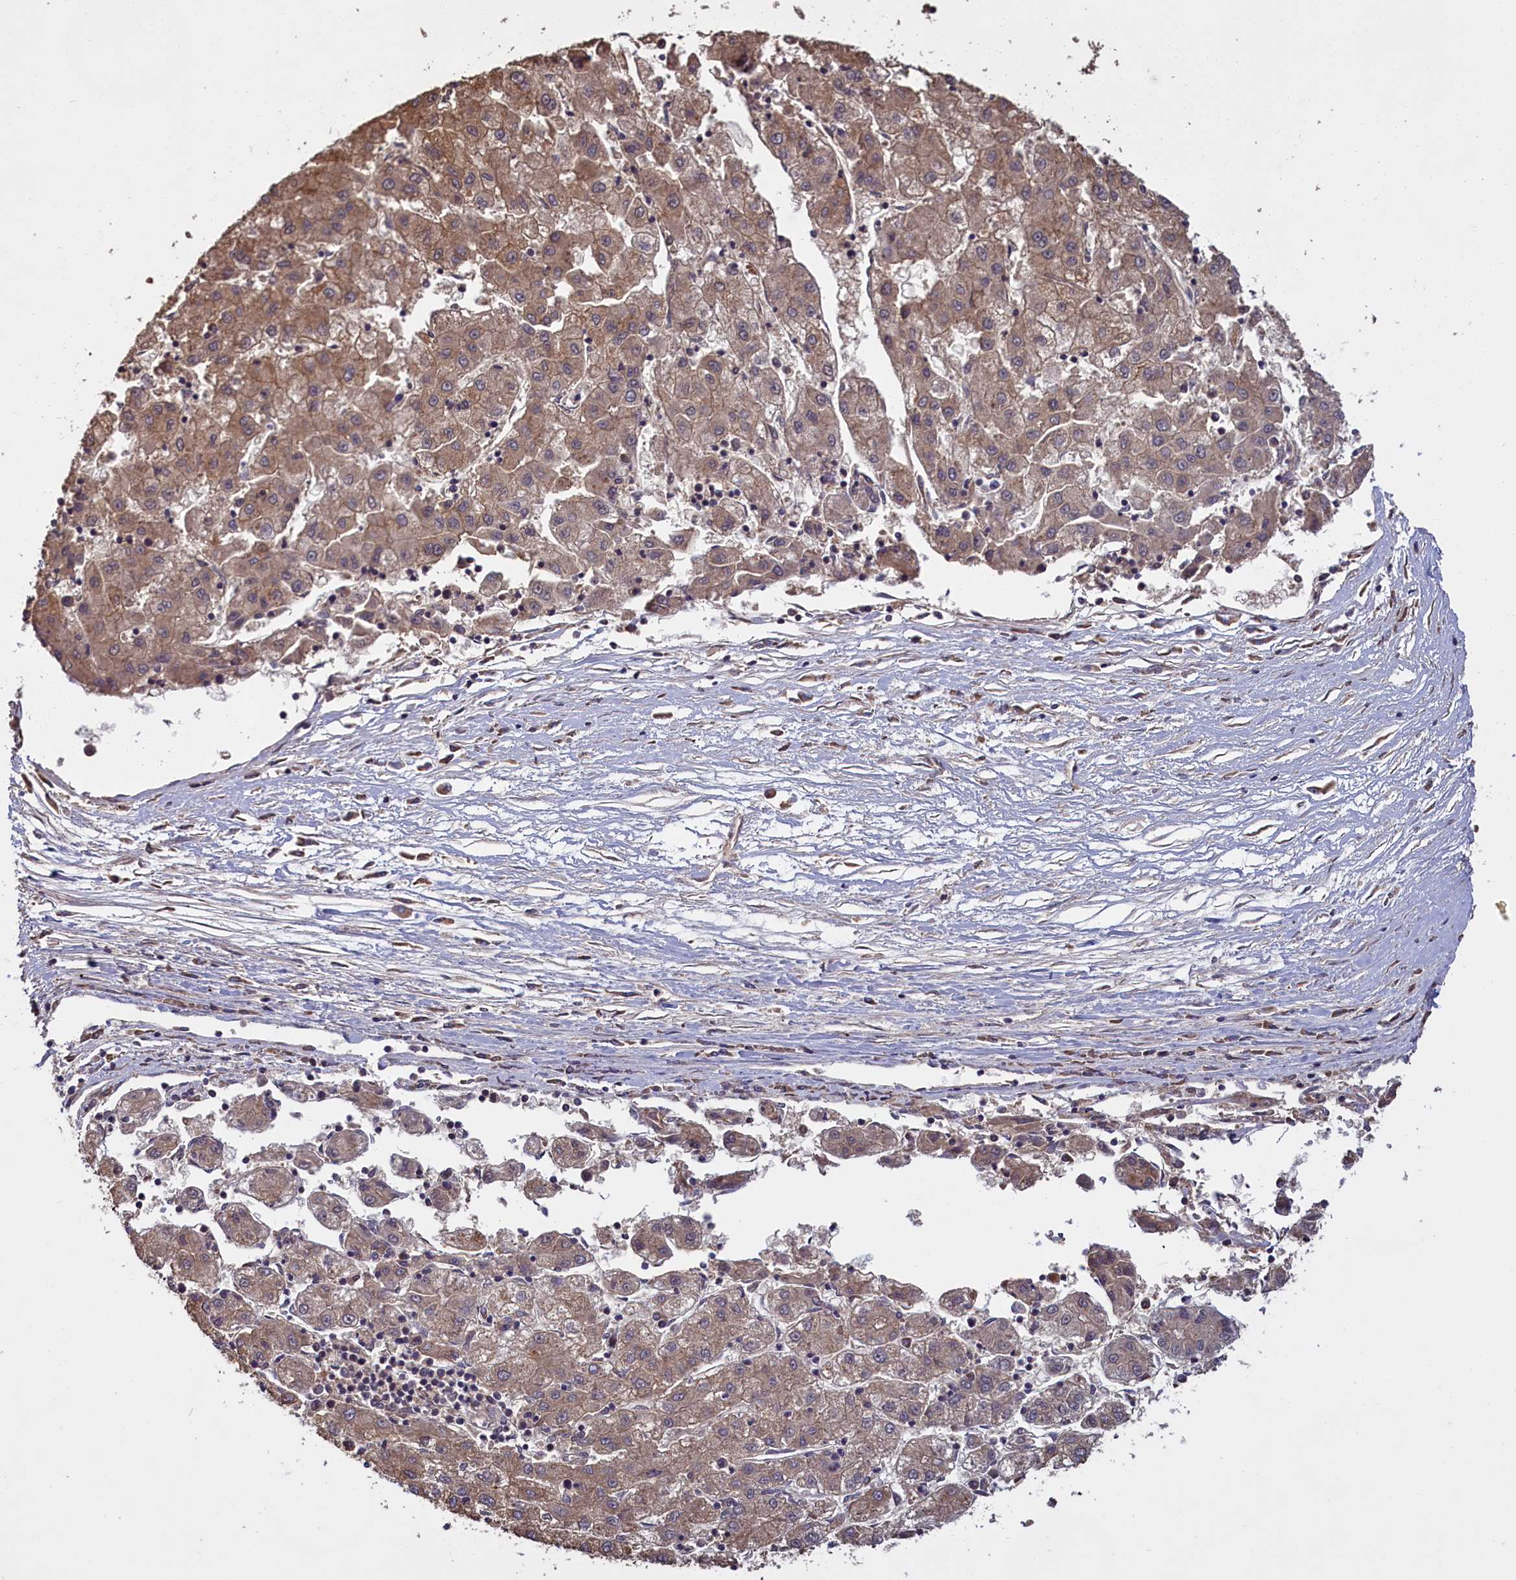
{"staining": {"intensity": "moderate", "quantity": ">75%", "location": "cytoplasmic/membranous"}, "tissue": "liver cancer", "cell_type": "Tumor cells", "image_type": "cancer", "snomed": [{"axis": "morphology", "description": "Carcinoma, Hepatocellular, NOS"}, {"axis": "topography", "description": "Liver"}], "caption": "The histopathology image exhibits immunohistochemical staining of hepatocellular carcinoma (liver). There is moderate cytoplasmic/membranous staining is appreciated in about >75% of tumor cells.", "gene": "DENND1B", "patient": {"sex": "male", "age": 72}}